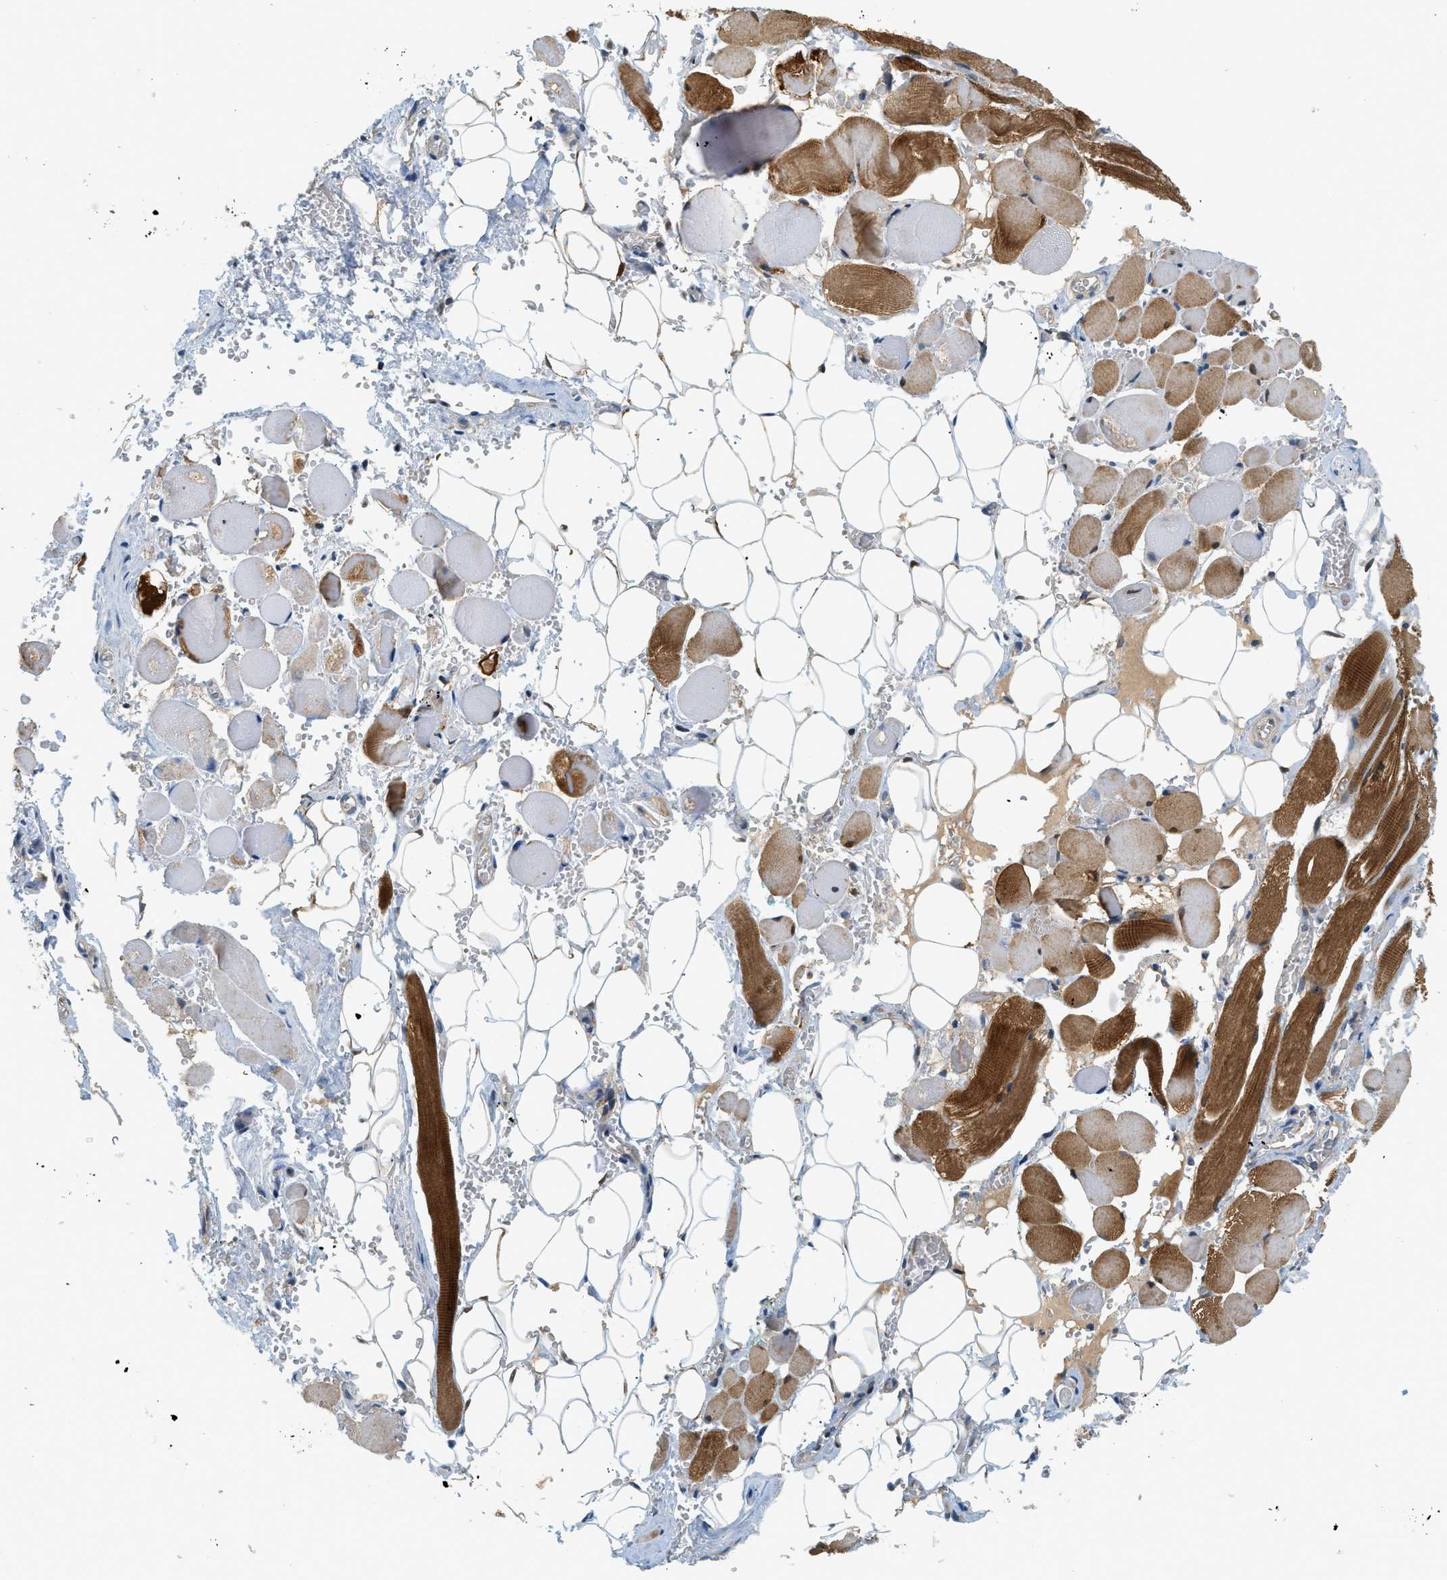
{"staining": {"intensity": "moderate", "quantity": ">75%", "location": "cytoplasmic/membranous,nuclear"}, "tissue": "adipose tissue", "cell_type": "Adipocytes", "image_type": "normal", "snomed": [{"axis": "morphology", "description": "Squamous cell carcinoma, NOS"}, {"axis": "topography", "description": "Oral tissue"}, {"axis": "topography", "description": "Head-Neck"}], "caption": "Adipose tissue stained with IHC displays moderate cytoplasmic/membranous,nuclear expression in approximately >75% of adipocytes.", "gene": "KCNK1", "patient": {"sex": "female", "age": 50}}